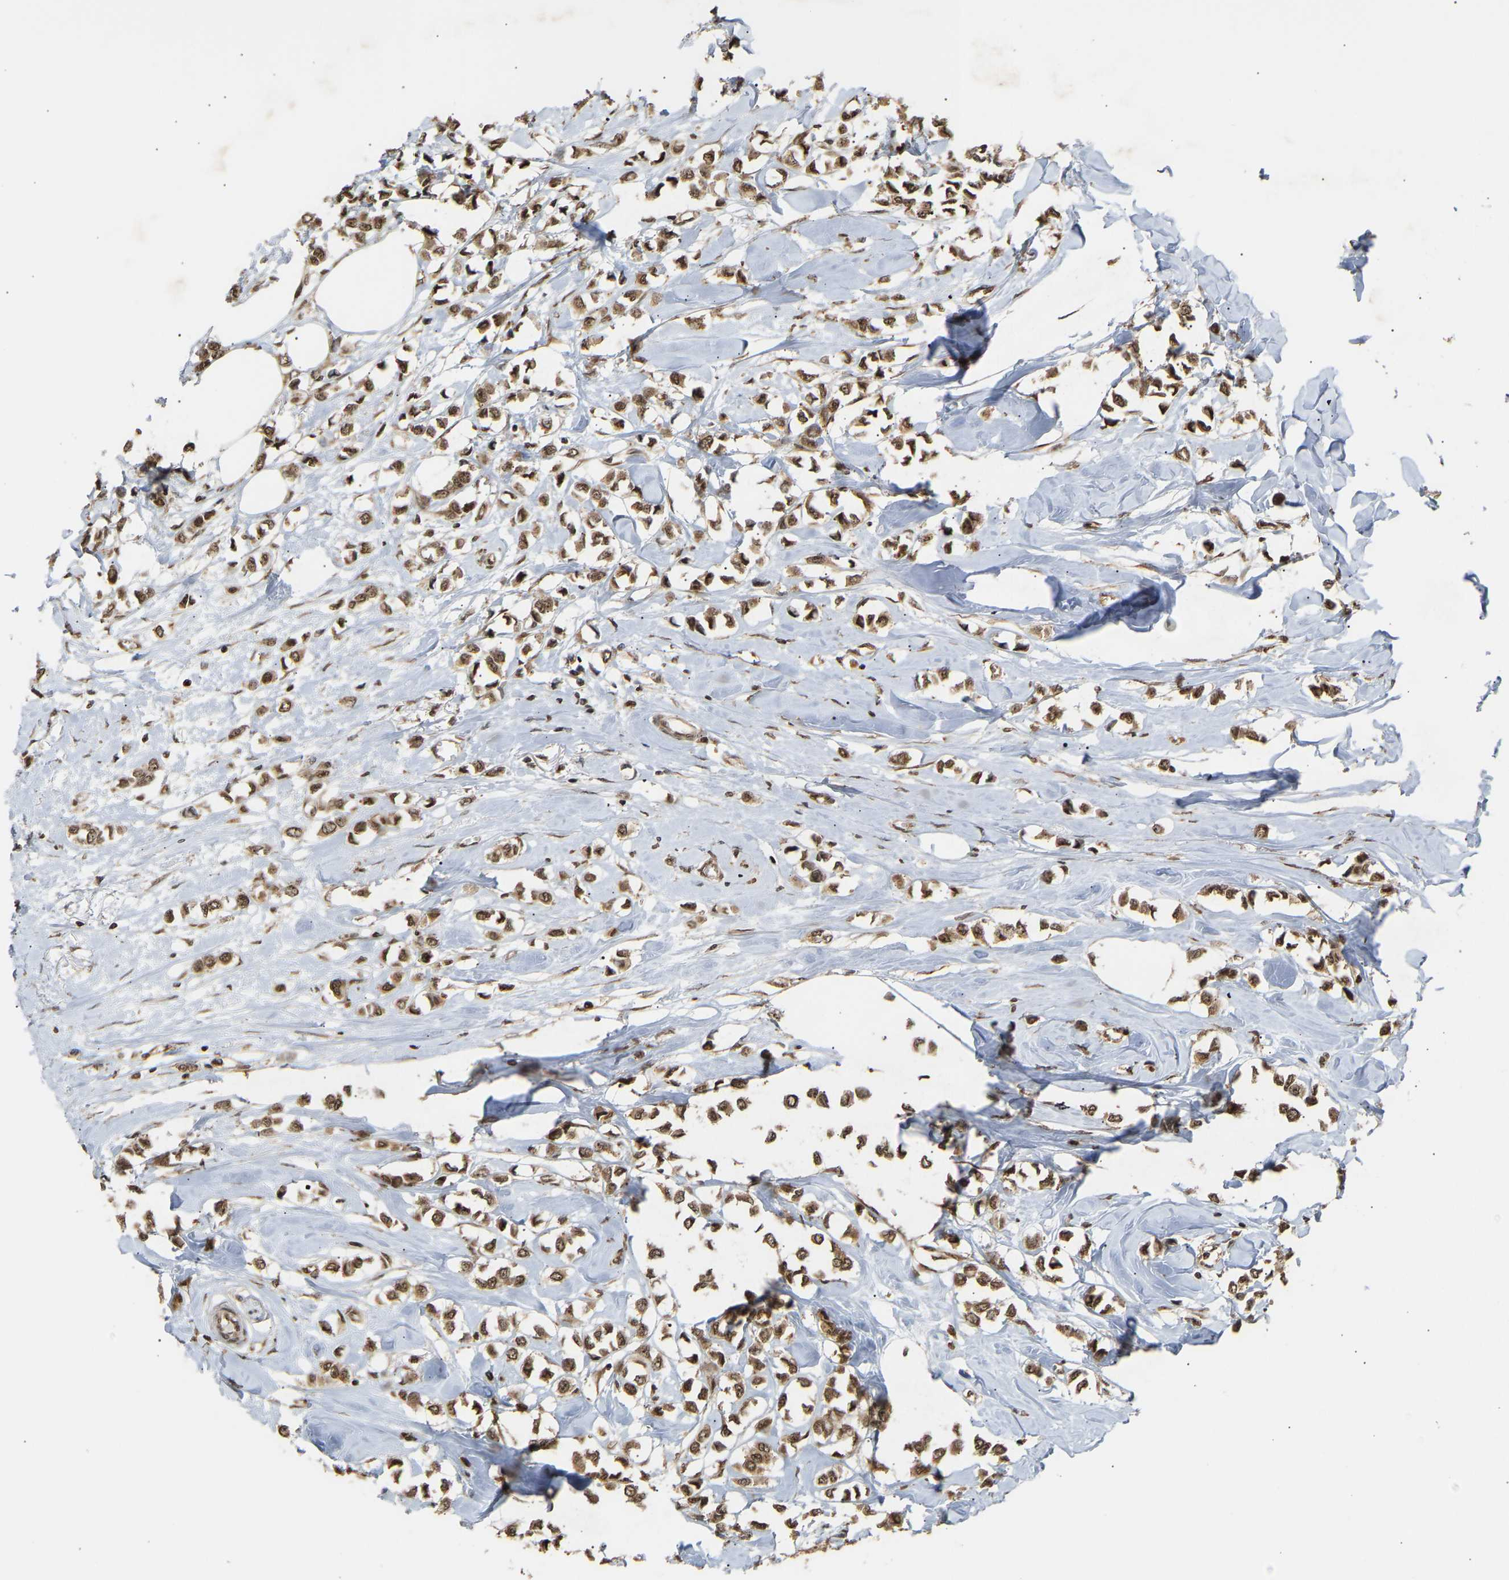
{"staining": {"intensity": "moderate", "quantity": ">75%", "location": "cytoplasmic/membranous,nuclear"}, "tissue": "breast cancer", "cell_type": "Tumor cells", "image_type": "cancer", "snomed": [{"axis": "morphology", "description": "Lobular carcinoma"}, {"axis": "topography", "description": "Breast"}], "caption": "Human breast lobular carcinoma stained with a protein marker shows moderate staining in tumor cells.", "gene": "ALYREF", "patient": {"sex": "female", "age": 51}}